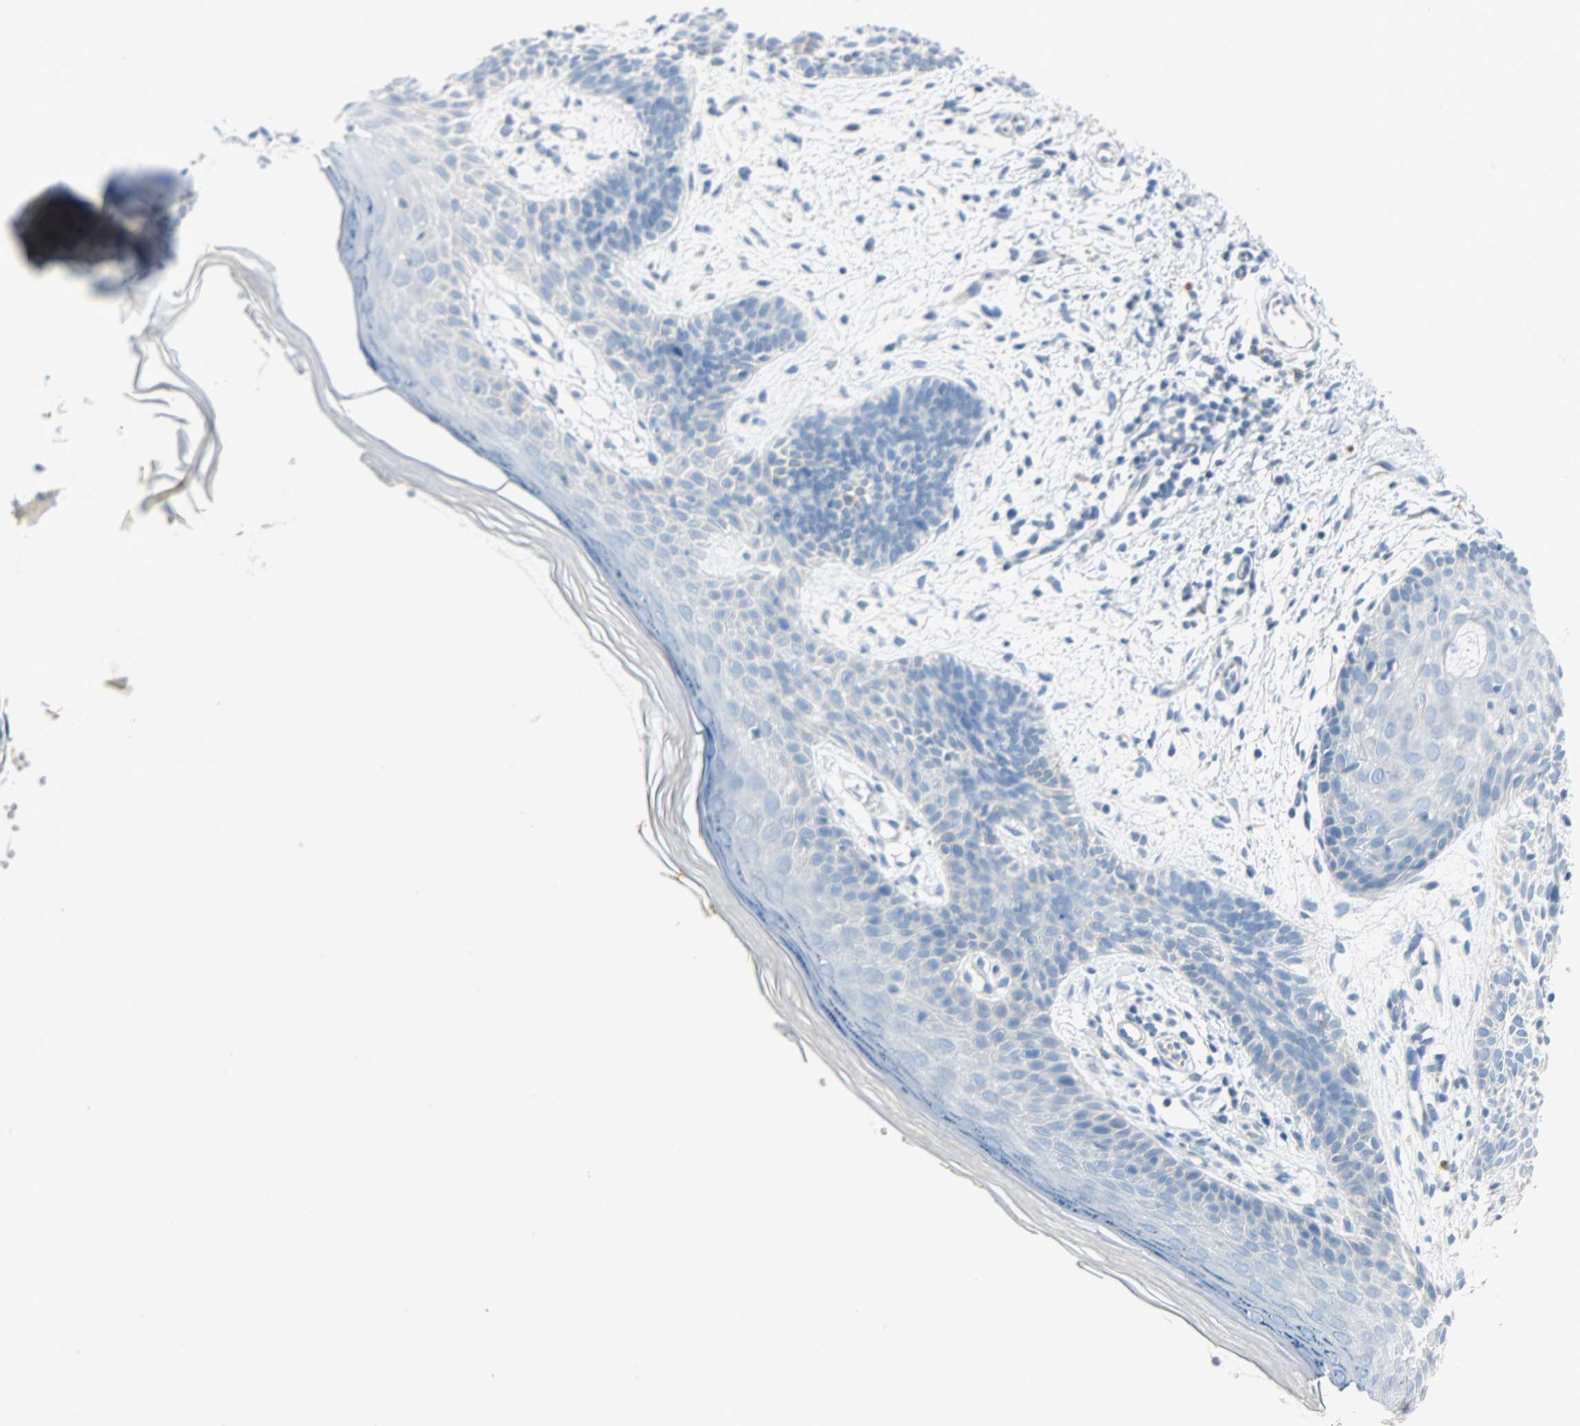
{"staining": {"intensity": "negative", "quantity": "none", "location": "none"}, "tissue": "skin cancer", "cell_type": "Tumor cells", "image_type": "cancer", "snomed": [{"axis": "morphology", "description": "Normal tissue, NOS"}, {"axis": "morphology", "description": "Basal cell carcinoma"}, {"axis": "topography", "description": "Skin"}], "caption": "Tumor cells show no significant staining in skin basal cell carcinoma.", "gene": "PROM1", "patient": {"sex": "female", "age": 69}}